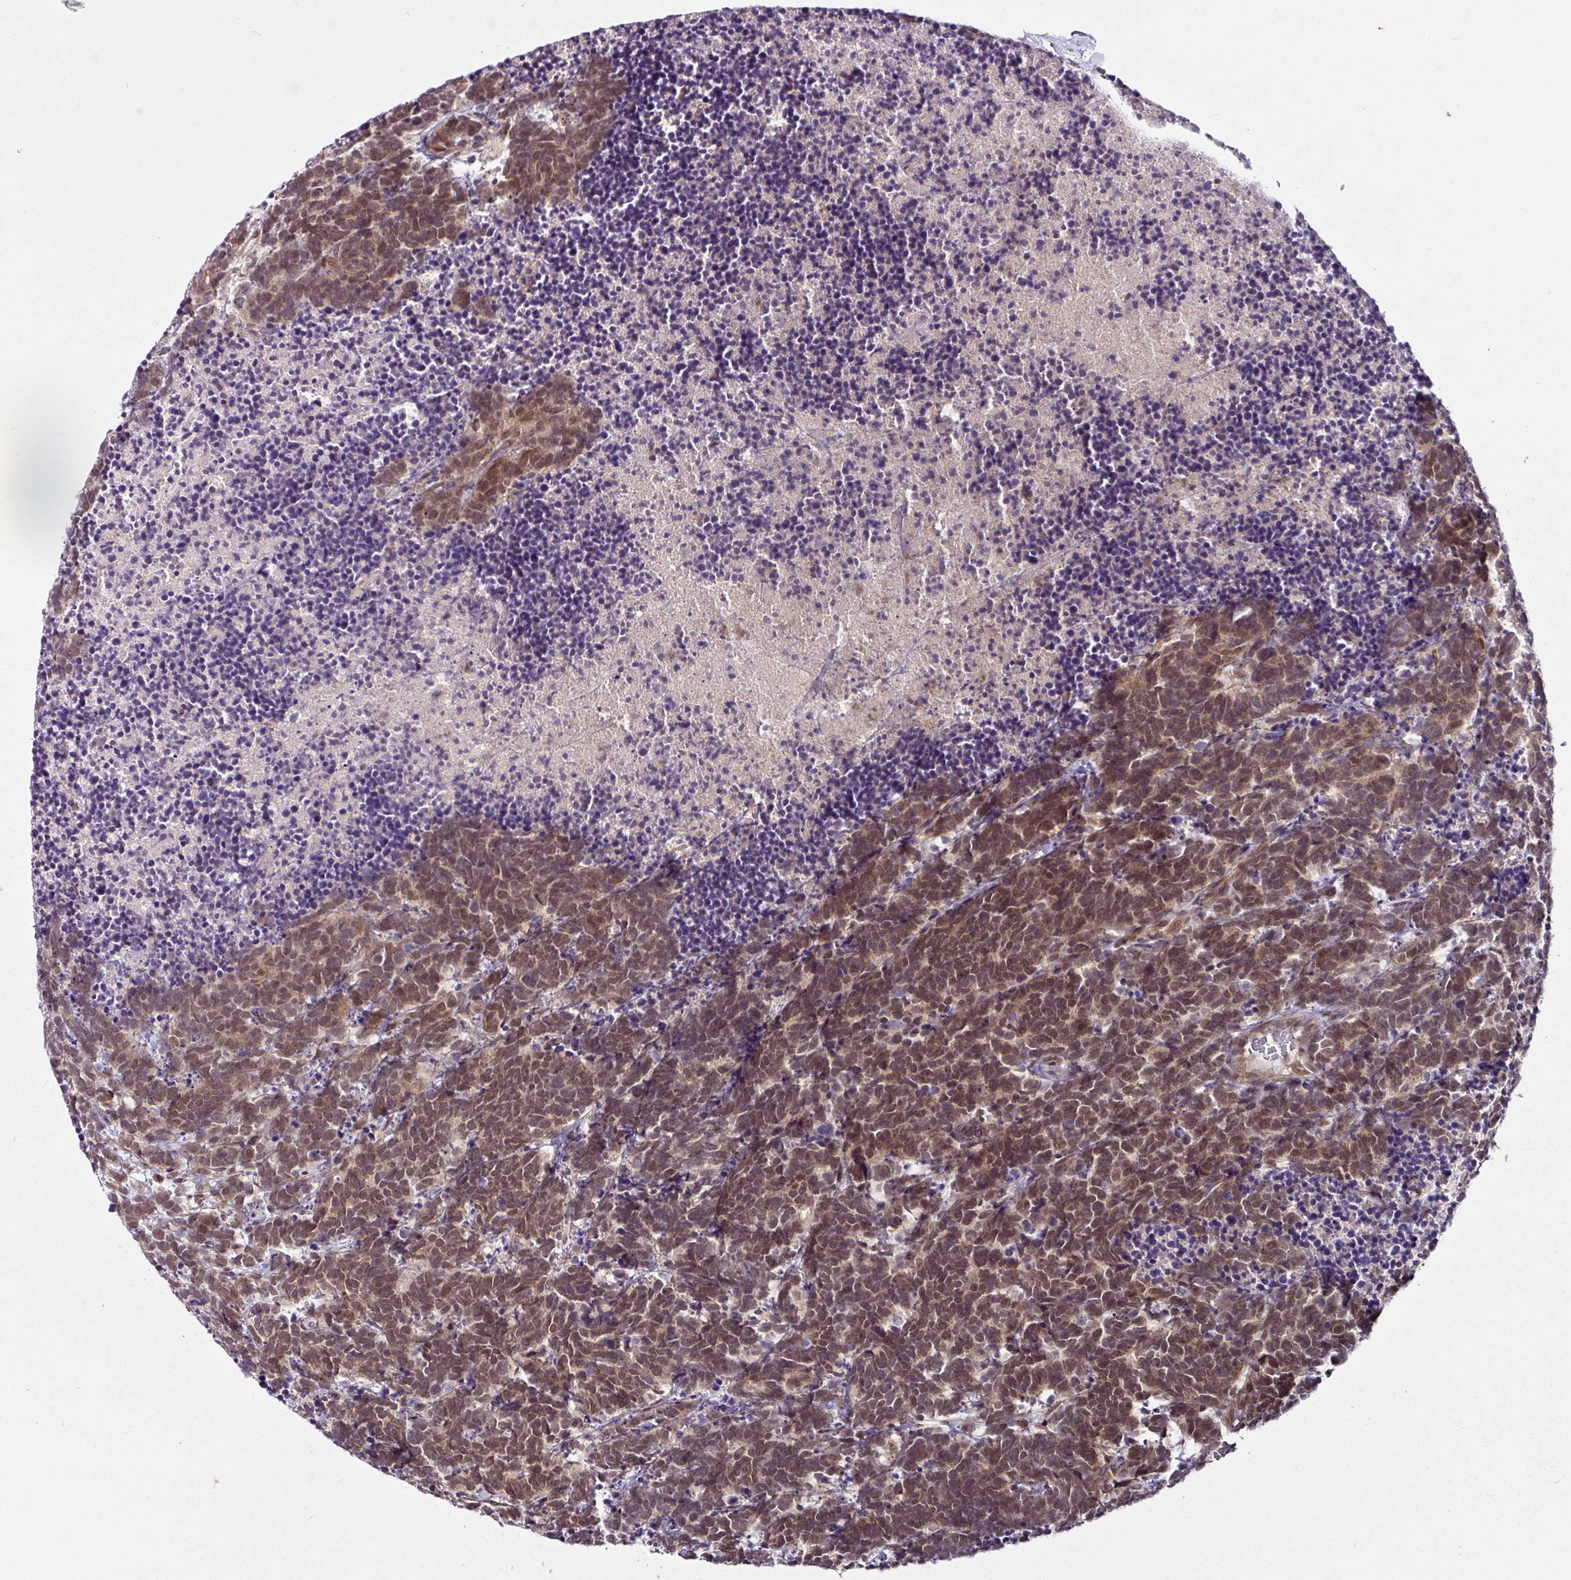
{"staining": {"intensity": "moderate", "quantity": ">75%", "location": "cytoplasmic/membranous,nuclear"}, "tissue": "carcinoid", "cell_type": "Tumor cells", "image_type": "cancer", "snomed": [{"axis": "morphology", "description": "Carcinoma, NOS"}, {"axis": "morphology", "description": "Carcinoid, malignant, NOS"}, {"axis": "topography", "description": "Urinary bladder"}], "caption": "Carcinoid stained with immunohistochemistry (IHC) displays moderate cytoplasmic/membranous and nuclear positivity in approximately >75% of tumor cells.", "gene": "DCAF13", "patient": {"sex": "male", "age": 57}}